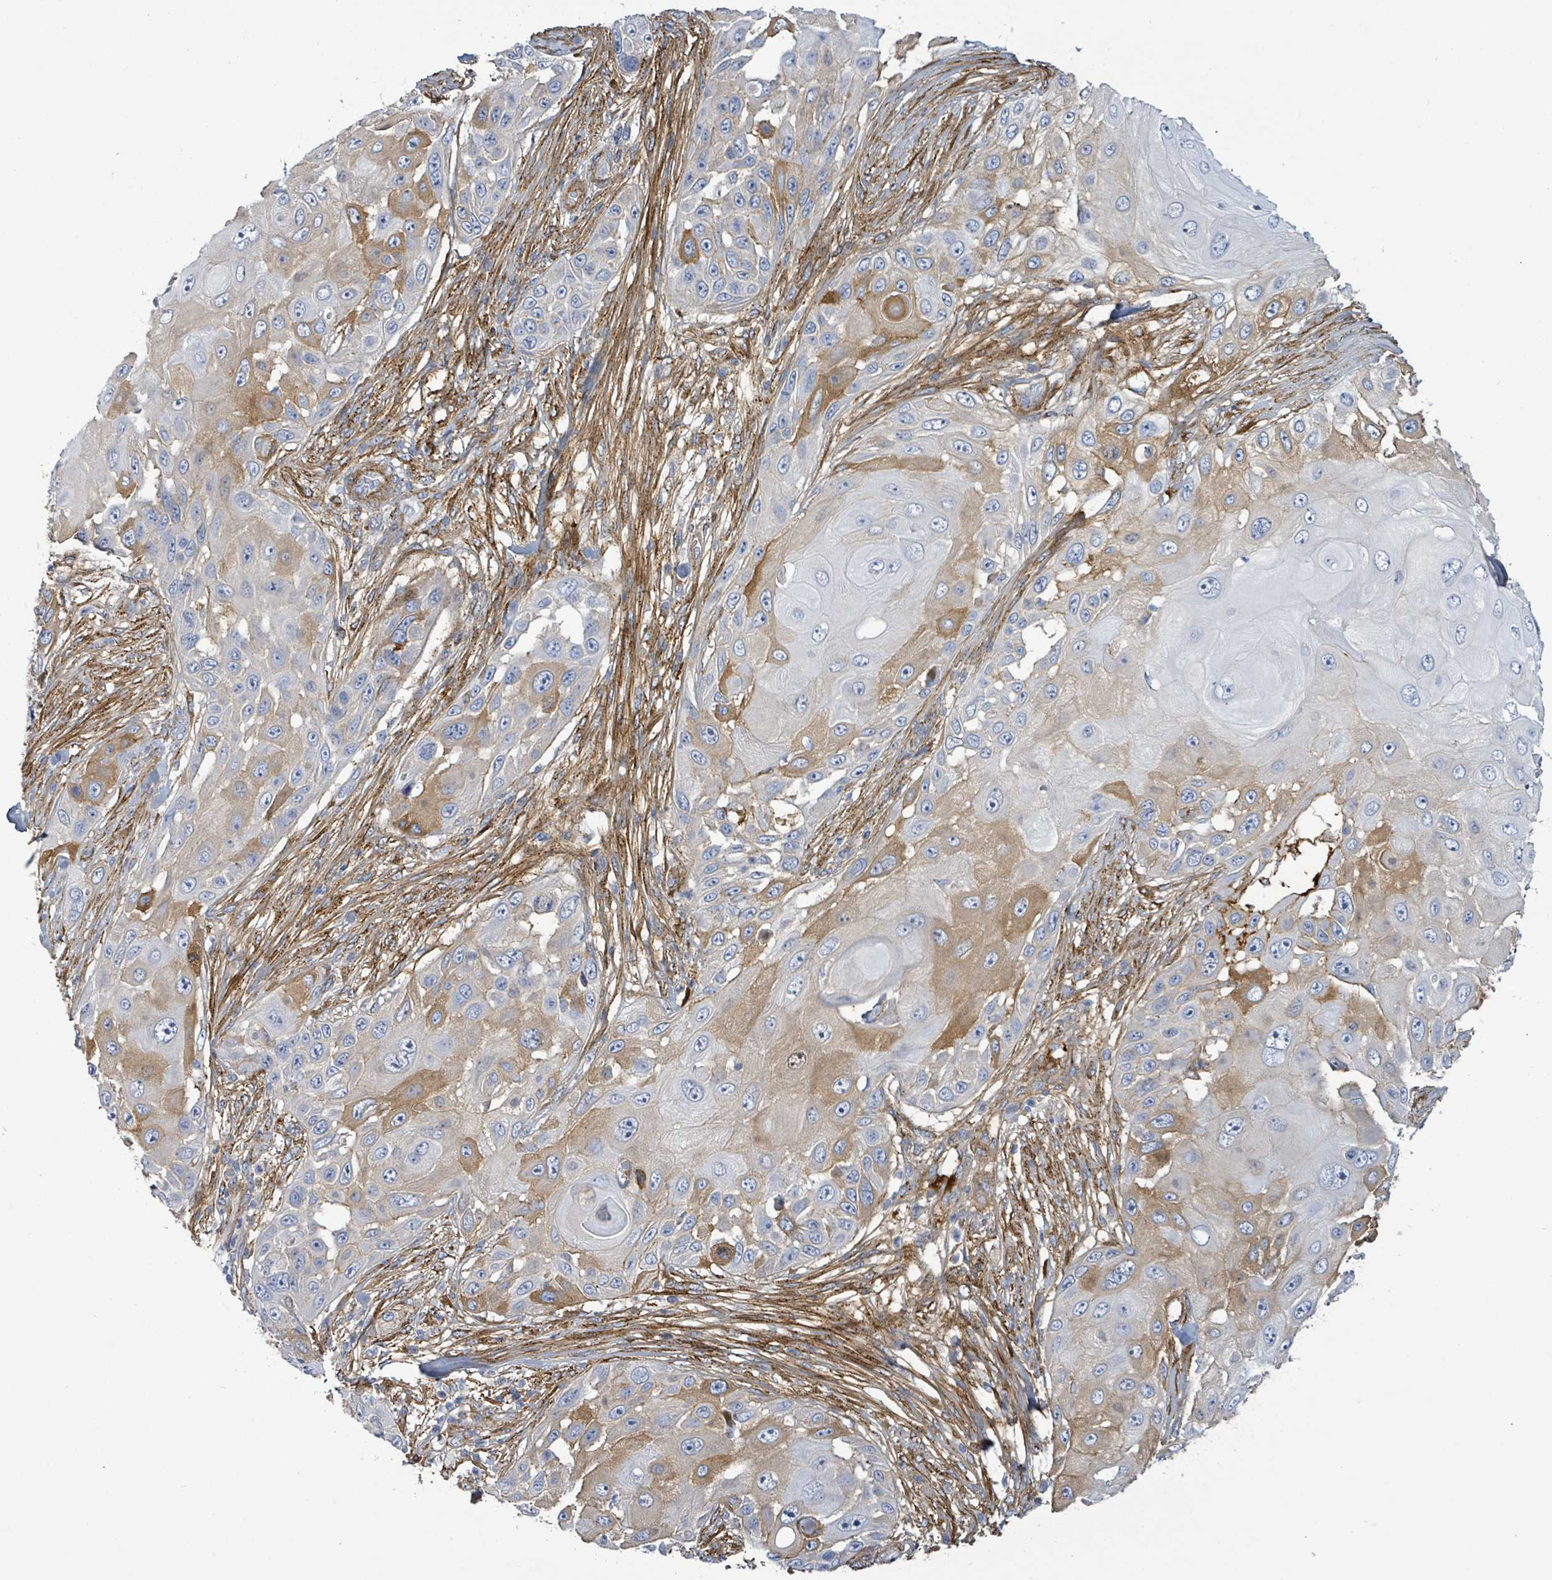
{"staining": {"intensity": "moderate", "quantity": "<25%", "location": "cytoplasmic/membranous"}, "tissue": "skin cancer", "cell_type": "Tumor cells", "image_type": "cancer", "snomed": [{"axis": "morphology", "description": "Squamous cell carcinoma, NOS"}, {"axis": "topography", "description": "Skin"}], "caption": "IHC staining of skin squamous cell carcinoma, which displays low levels of moderate cytoplasmic/membranous positivity in about <25% of tumor cells indicating moderate cytoplasmic/membranous protein staining. The staining was performed using DAB (3,3'-diaminobenzidine) (brown) for protein detection and nuclei were counterstained in hematoxylin (blue).", "gene": "DMRTC1B", "patient": {"sex": "female", "age": 44}}